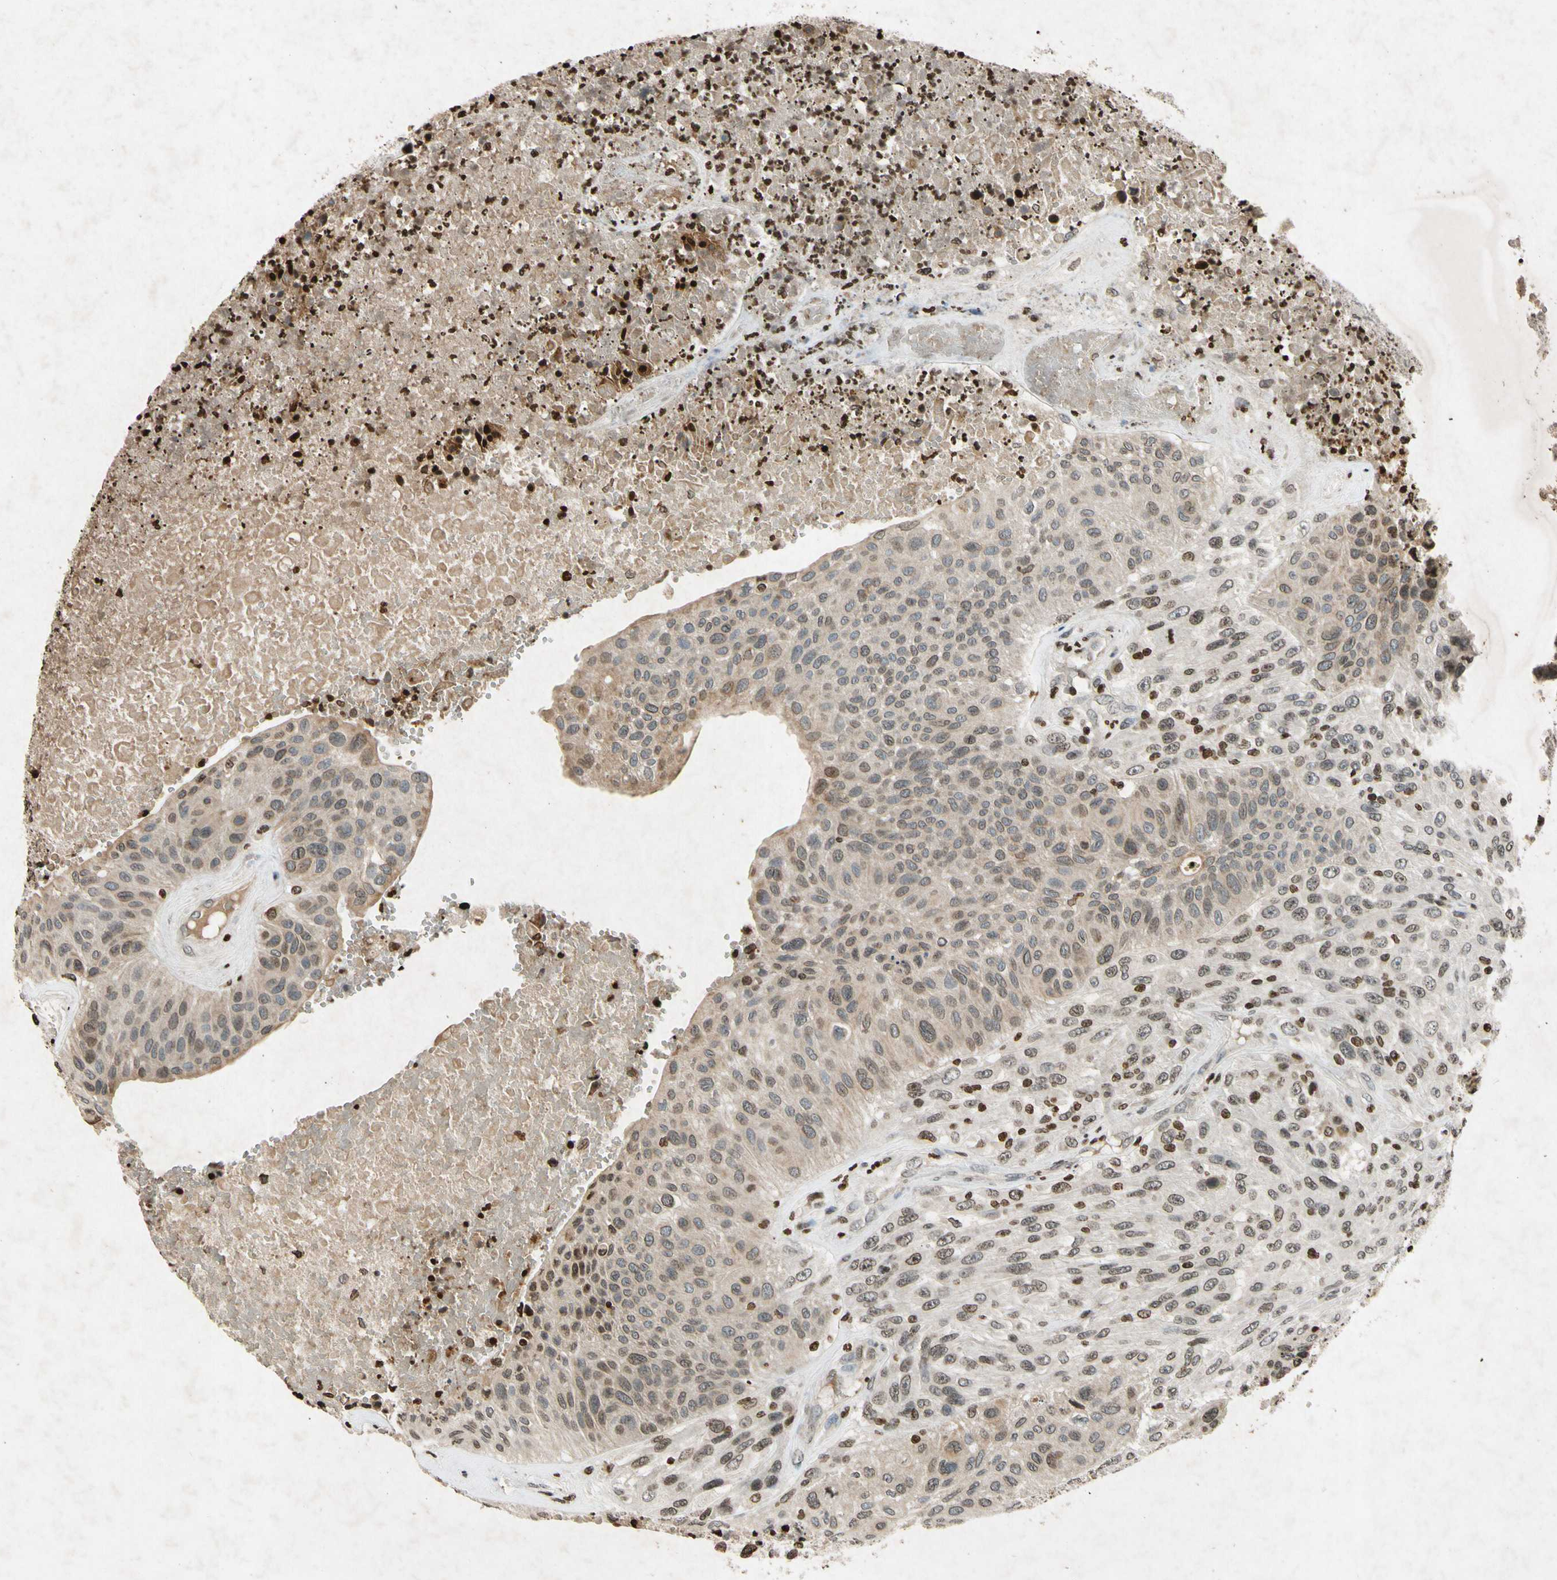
{"staining": {"intensity": "weak", "quantity": "25%-75%", "location": "nuclear"}, "tissue": "urothelial cancer", "cell_type": "Tumor cells", "image_type": "cancer", "snomed": [{"axis": "morphology", "description": "Urothelial carcinoma, High grade"}, {"axis": "topography", "description": "Urinary bladder"}], "caption": "This image displays immunohistochemistry staining of urothelial cancer, with low weak nuclear positivity in approximately 25%-75% of tumor cells.", "gene": "HOXB3", "patient": {"sex": "male", "age": 66}}